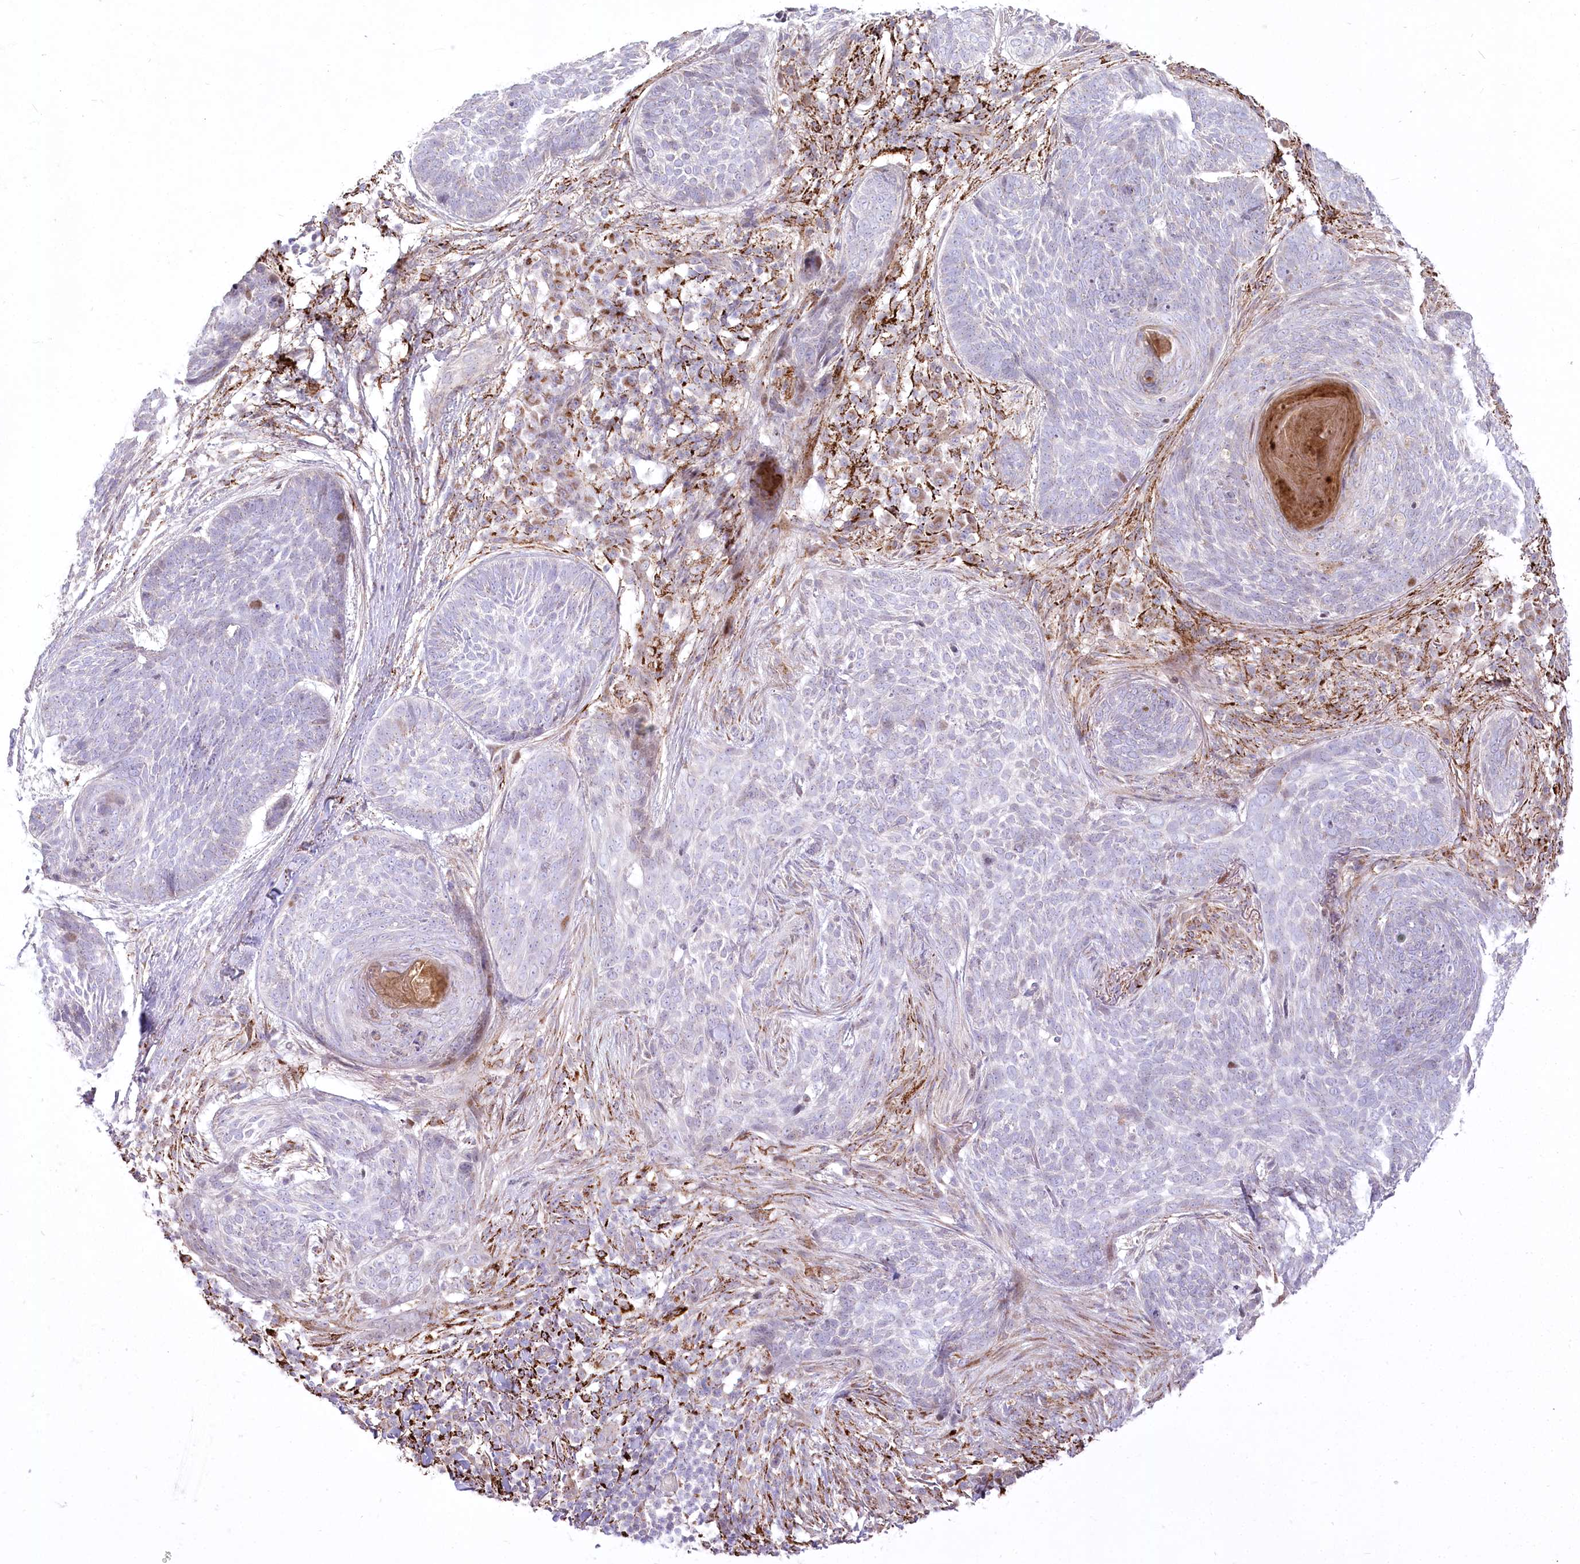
{"staining": {"intensity": "weak", "quantity": "<25%", "location": "nuclear"}, "tissue": "skin cancer", "cell_type": "Tumor cells", "image_type": "cancer", "snomed": [{"axis": "morphology", "description": "Basal cell carcinoma"}, {"axis": "topography", "description": "Skin"}], "caption": "The image exhibits no significant positivity in tumor cells of skin basal cell carcinoma.", "gene": "CEP164", "patient": {"sex": "female", "age": 64}}